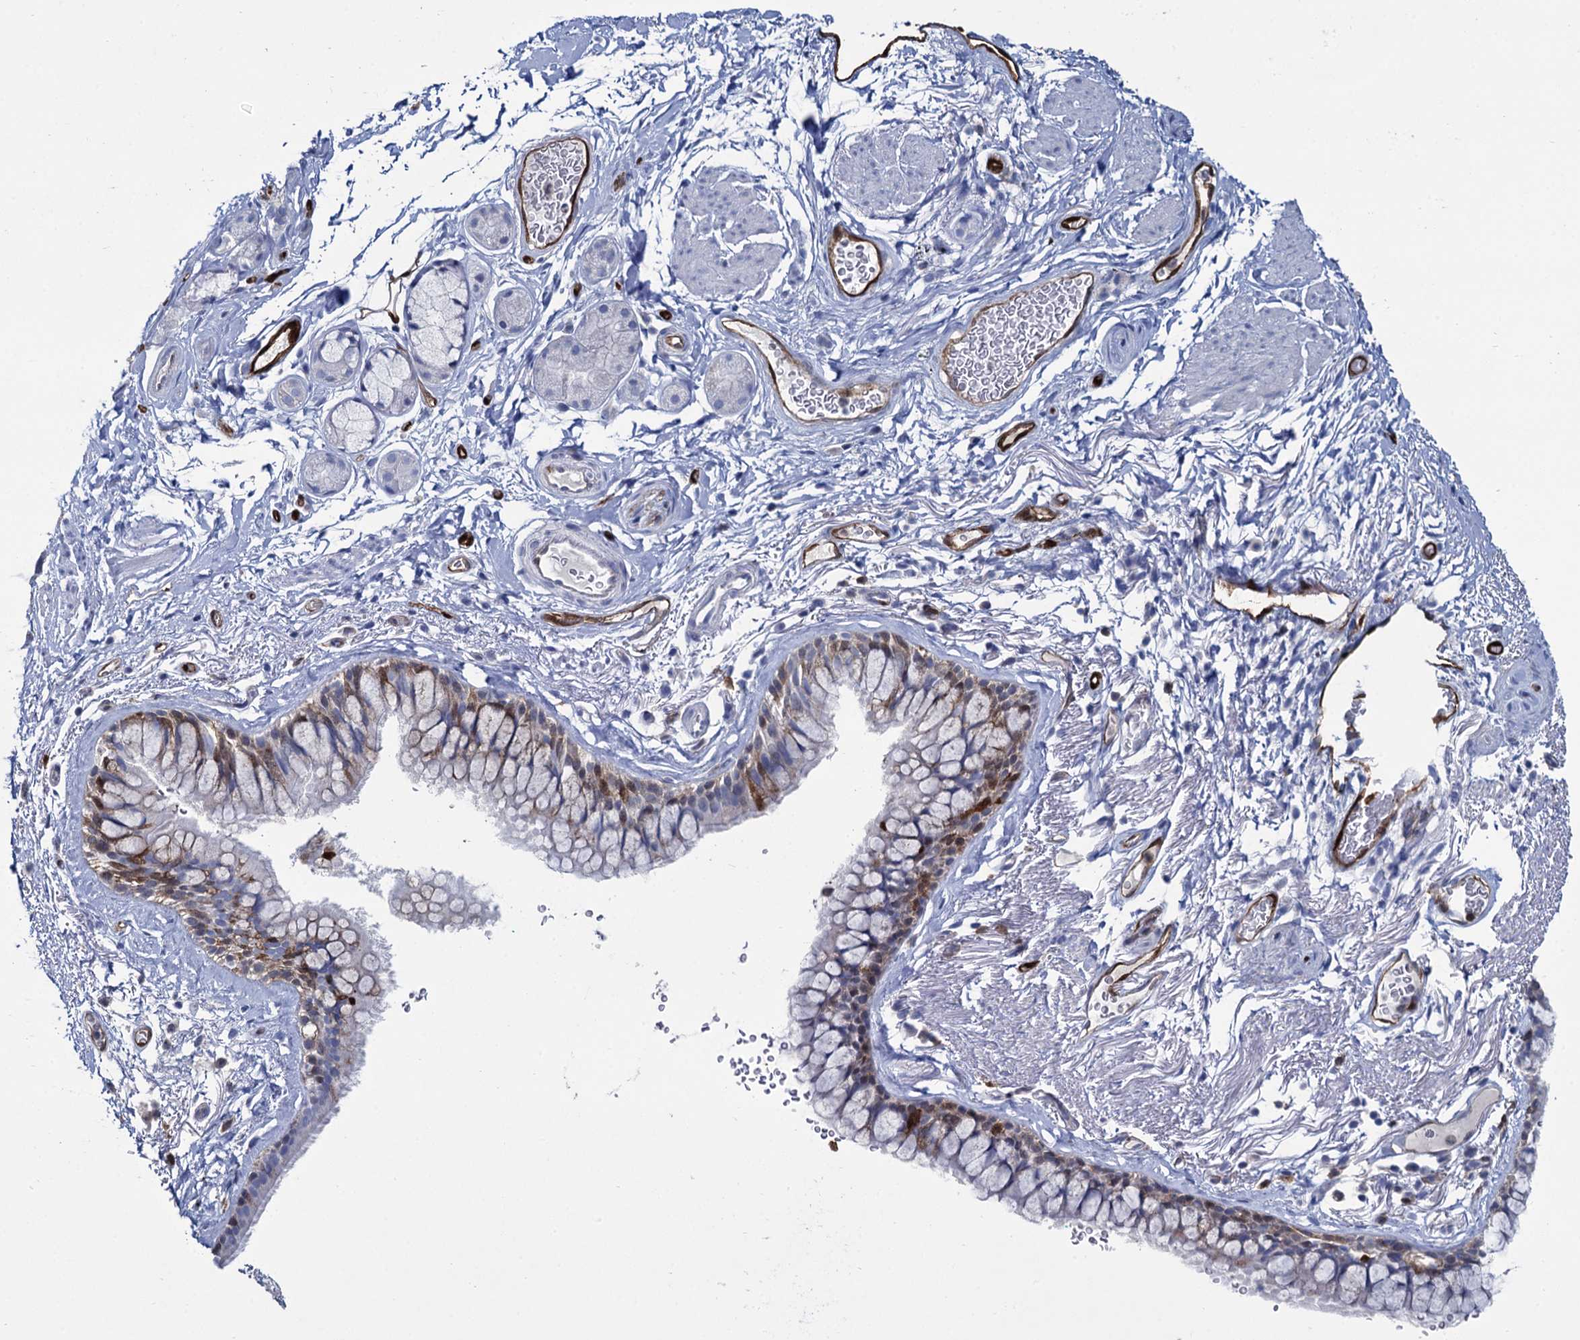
{"staining": {"intensity": "moderate", "quantity": "<25%", "location": "cytoplasmic/membranous"}, "tissue": "bronchus", "cell_type": "Respiratory epithelial cells", "image_type": "normal", "snomed": [{"axis": "morphology", "description": "Normal tissue, NOS"}, {"axis": "topography", "description": "Cartilage tissue"}], "caption": "Immunohistochemical staining of normal bronchus demonstrates moderate cytoplasmic/membranous protein positivity in approximately <25% of respiratory epithelial cells.", "gene": "FABP5", "patient": {"sex": "male", "age": 63}}